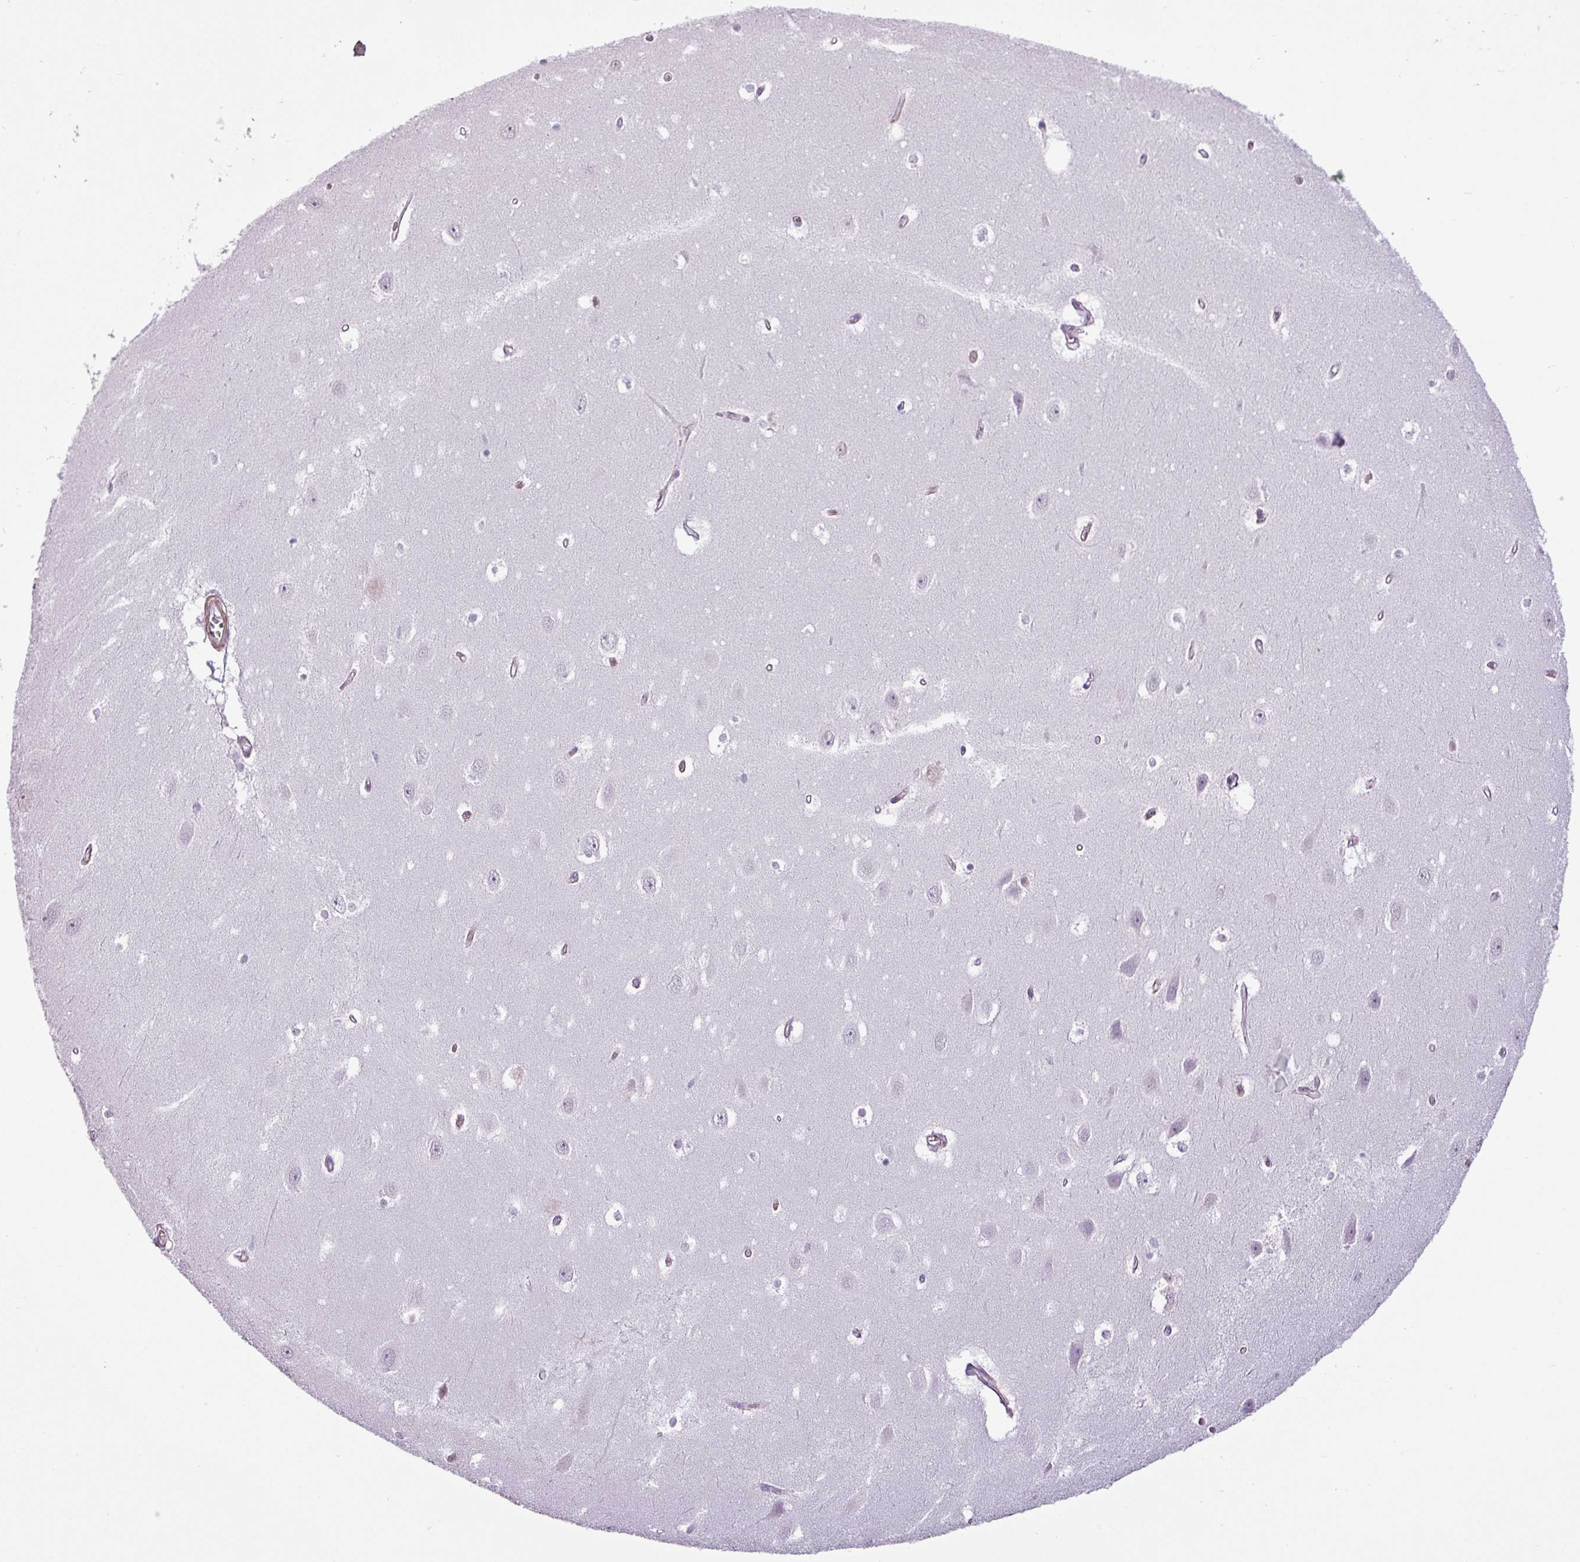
{"staining": {"intensity": "negative", "quantity": "none", "location": "none"}, "tissue": "hippocampus", "cell_type": "Glial cells", "image_type": "normal", "snomed": [{"axis": "morphology", "description": "Normal tissue, NOS"}, {"axis": "topography", "description": "Hippocampus"}], "caption": "DAB (3,3'-diaminobenzidine) immunohistochemical staining of normal hippocampus displays no significant positivity in glial cells.", "gene": "ATP10A", "patient": {"sex": "female", "age": 64}}